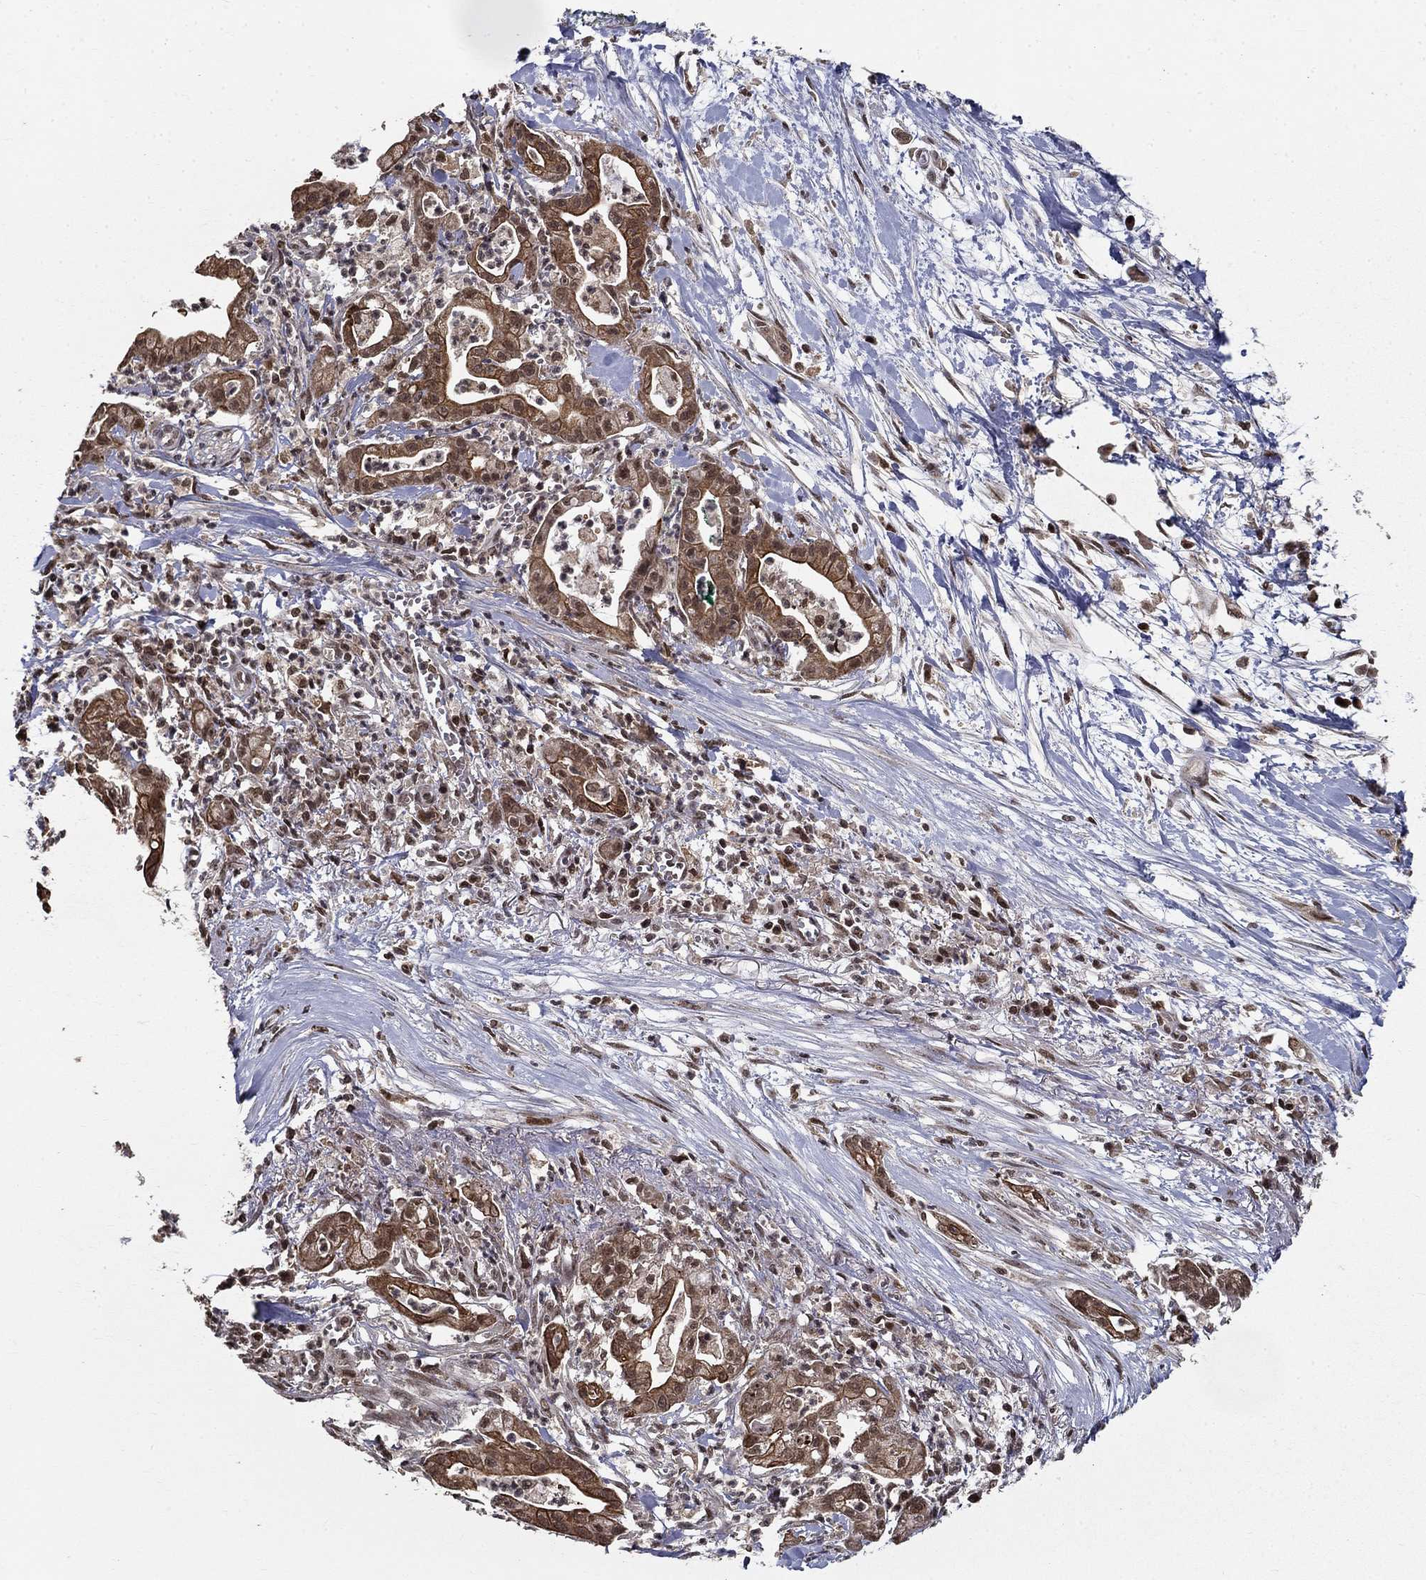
{"staining": {"intensity": "moderate", "quantity": "25%-75%", "location": "cytoplasmic/membranous"}, "tissue": "pancreatic cancer", "cell_type": "Tumor cells", "image_type": "cancer", "snomed": [{"axis": "morphology", "description": "Normal tissue, NOS"}, {"axis": "morphology", "description": "Adenocarcinoma, NOS"}, {"axis": "topography", "description": "Lymph node"}, {"axis": "topography", "description": "Pancreas"}], "caption": "Adenocarcinoma (pancreatic) was stained to show a protein in brown. There is medium levels of moderate cytoplasmic/membranous staining in approximately 25%-75% of tumor cells.", "gene": "CDCA7L", "patient": {"sex": "female", "age": 58}}